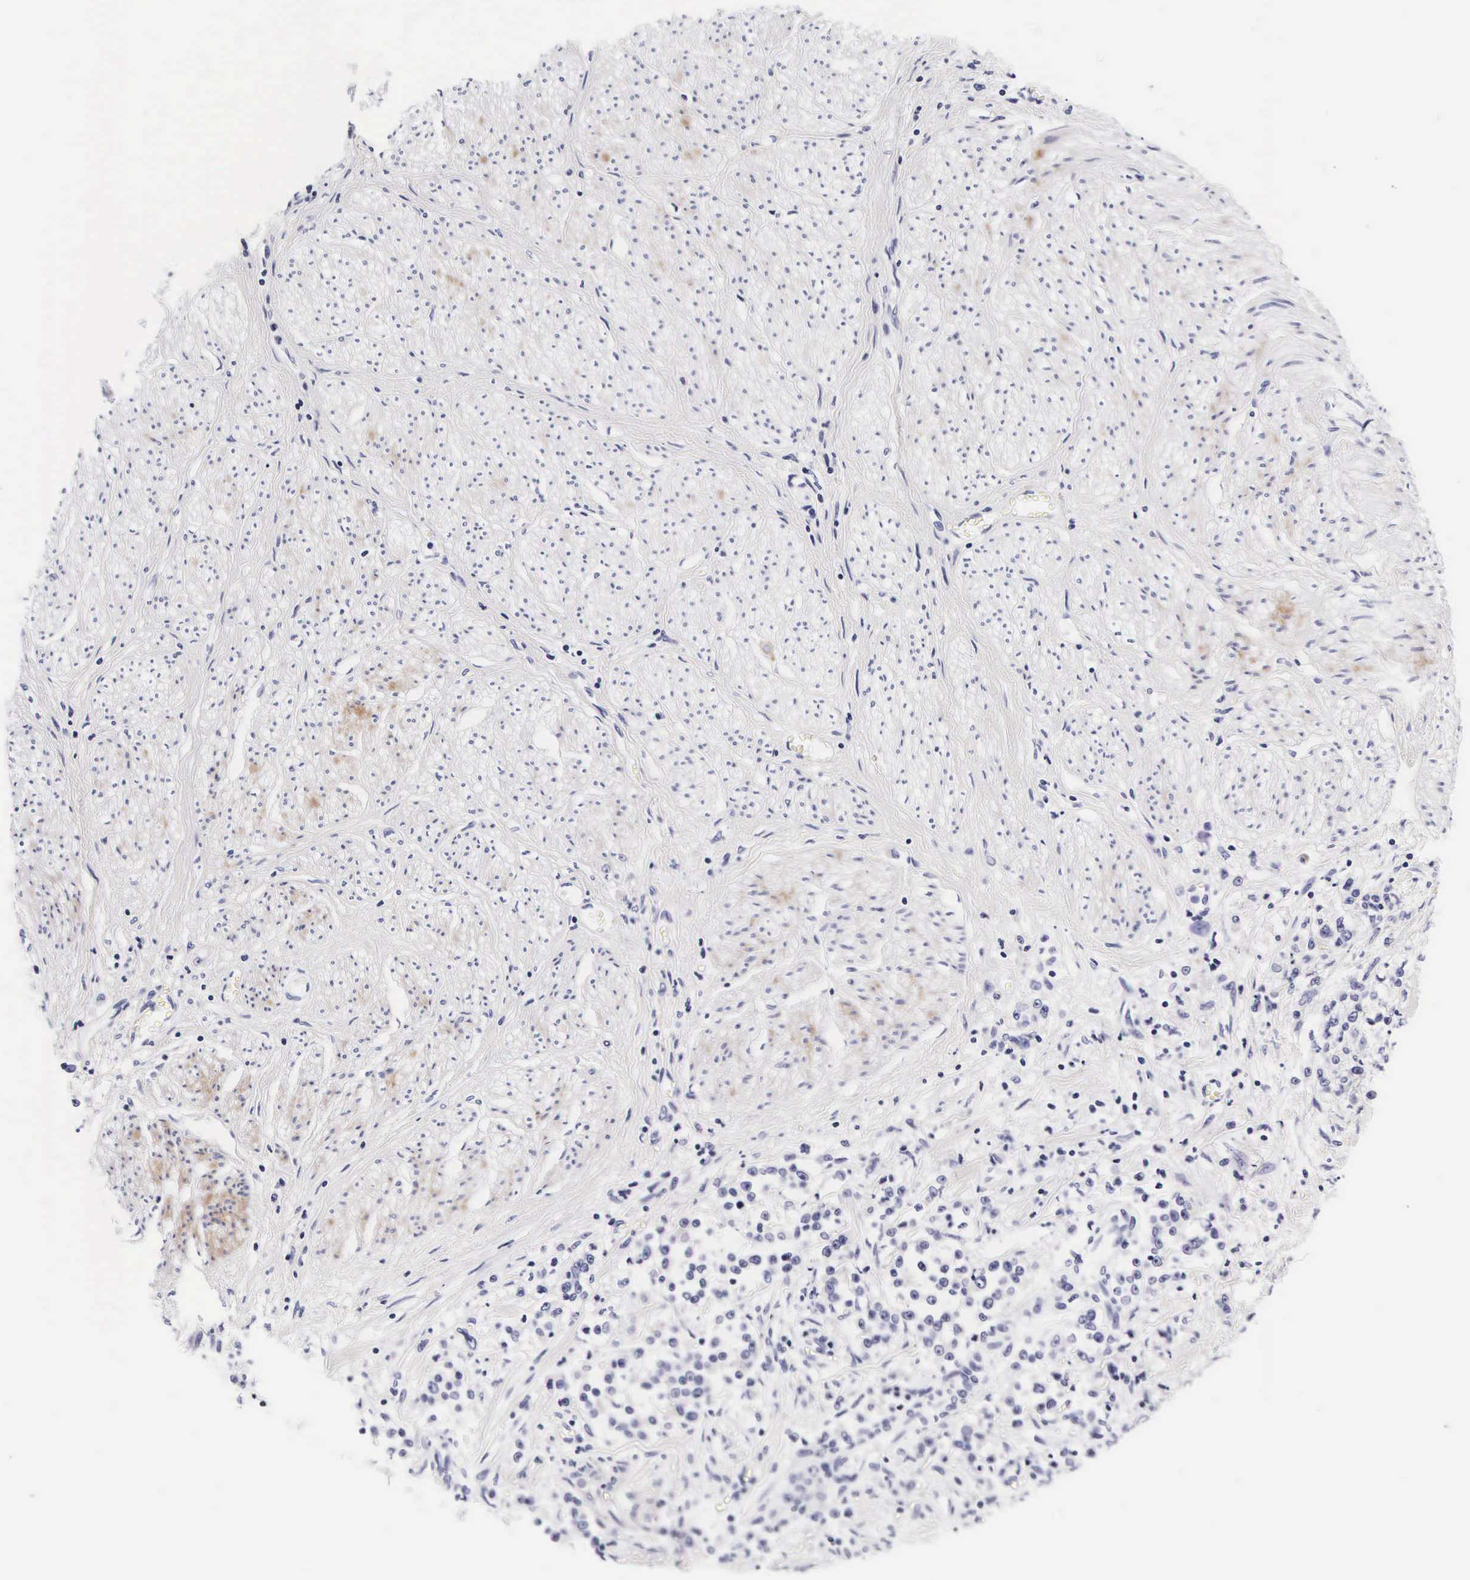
{"staining": {"intensity": "negative", "quantity": "none", "location": "none"}, "tissue": "stomach cancer", "cell_type": "Tumor cells", "image_type": "cancer", "snomed": [{"axis": "morphology", "description": "Adenocarcinoma, NOS"}, {"axis": "topography", "description": "Stomach"}], "caption": "Human stomach adenocarcinoma stained for a protein using IHC displays no staining in tumor cells.", "gene": "UPRT", "patient": {"sex": "male", "age": 72}}